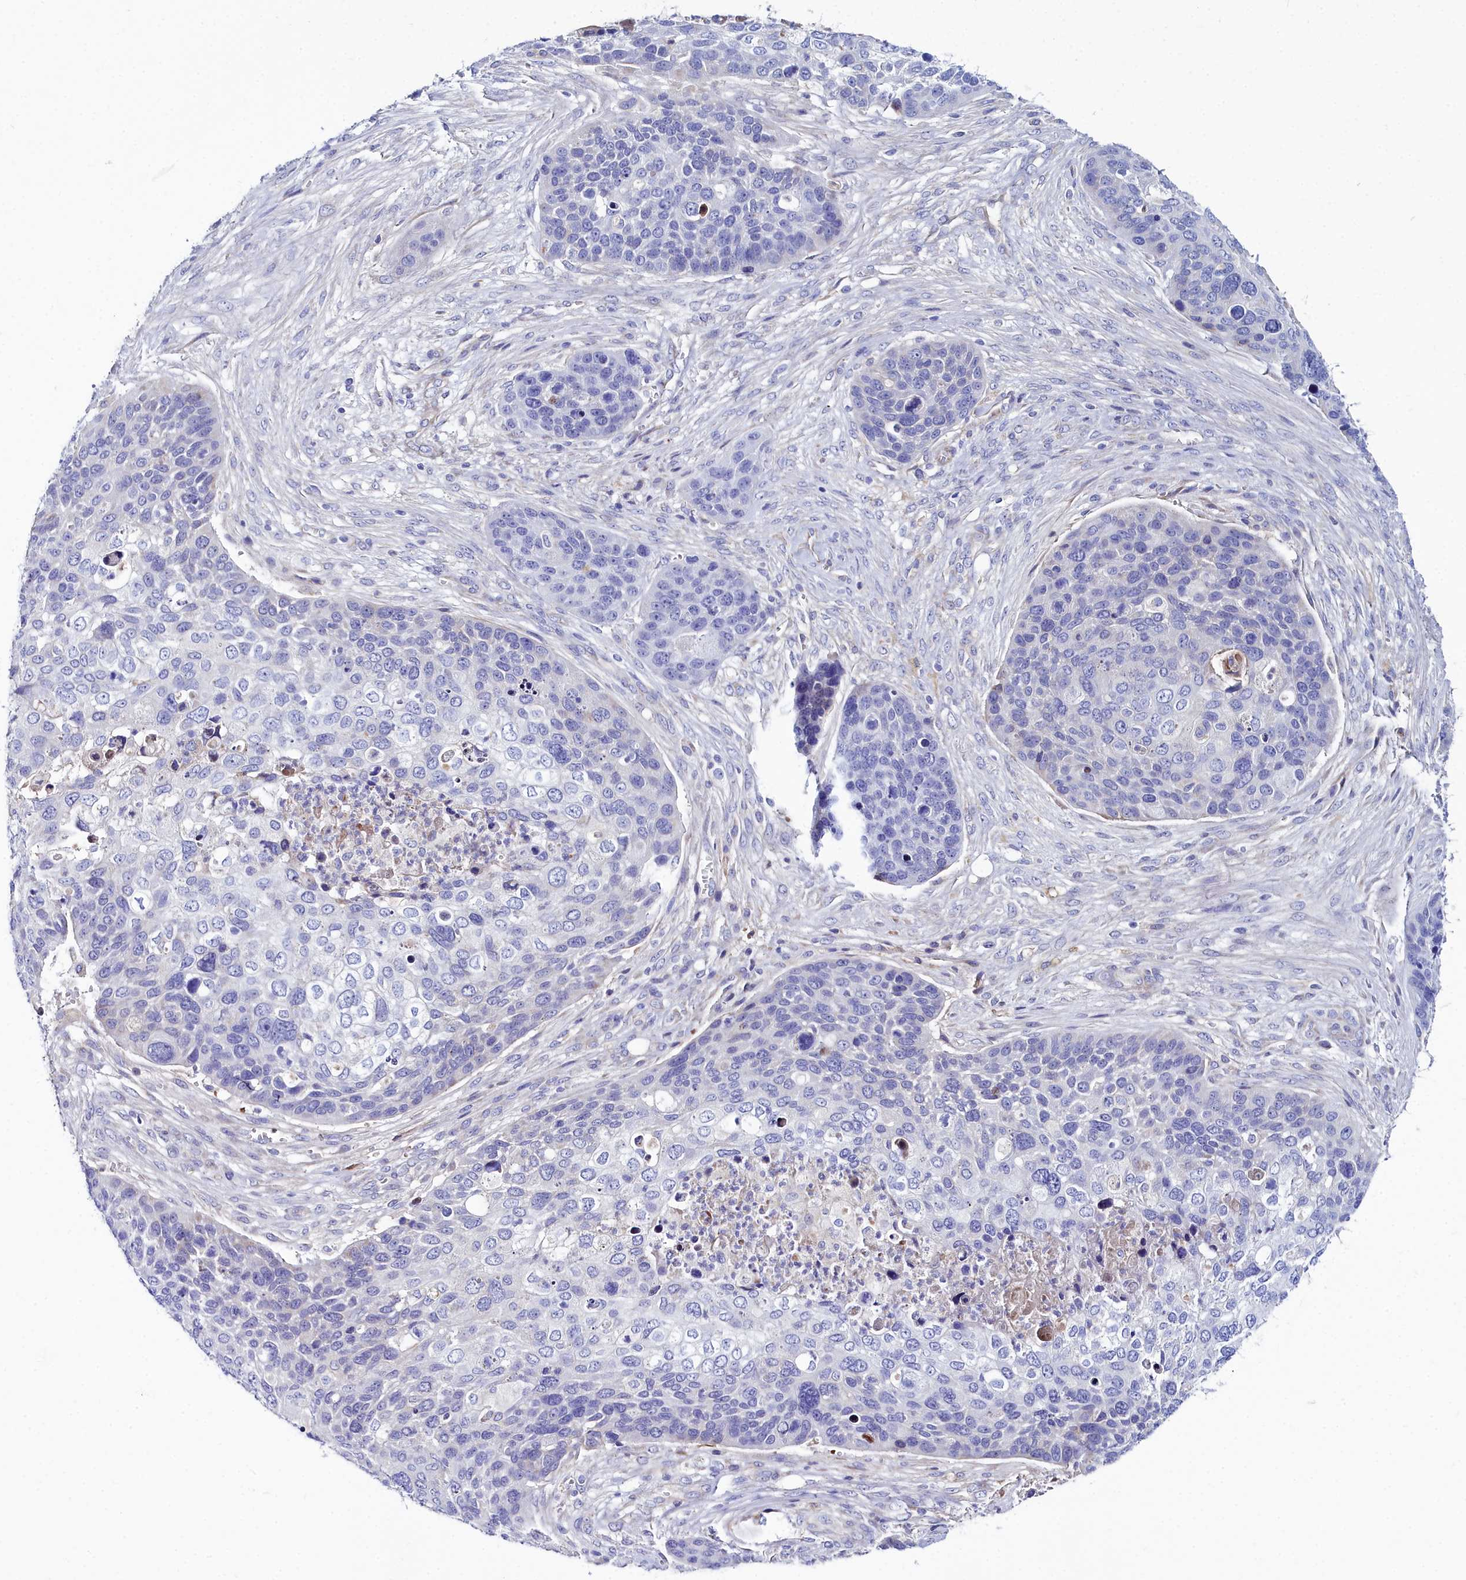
{"staining": {"intensity": "negative", "quantity": "none", "location": "none"}, "tissue": "skin cancer", "cell_type": "Tumor cells", "image_type": "cancer", "snomed": [{"axis": "morphology", "description": "Basal cell carcinoma"}, {"axis": "topography", "description": "Skin"}], "caption": "Immunohistochemistry photomicrograph of neoplastic tissue: skin cancer (basal cell carcinoma) stained with DAB shows no significant protein staining in tumor cells.", "gene": "SLC49A3", "patient": {"sex": "female", "age": 74}}